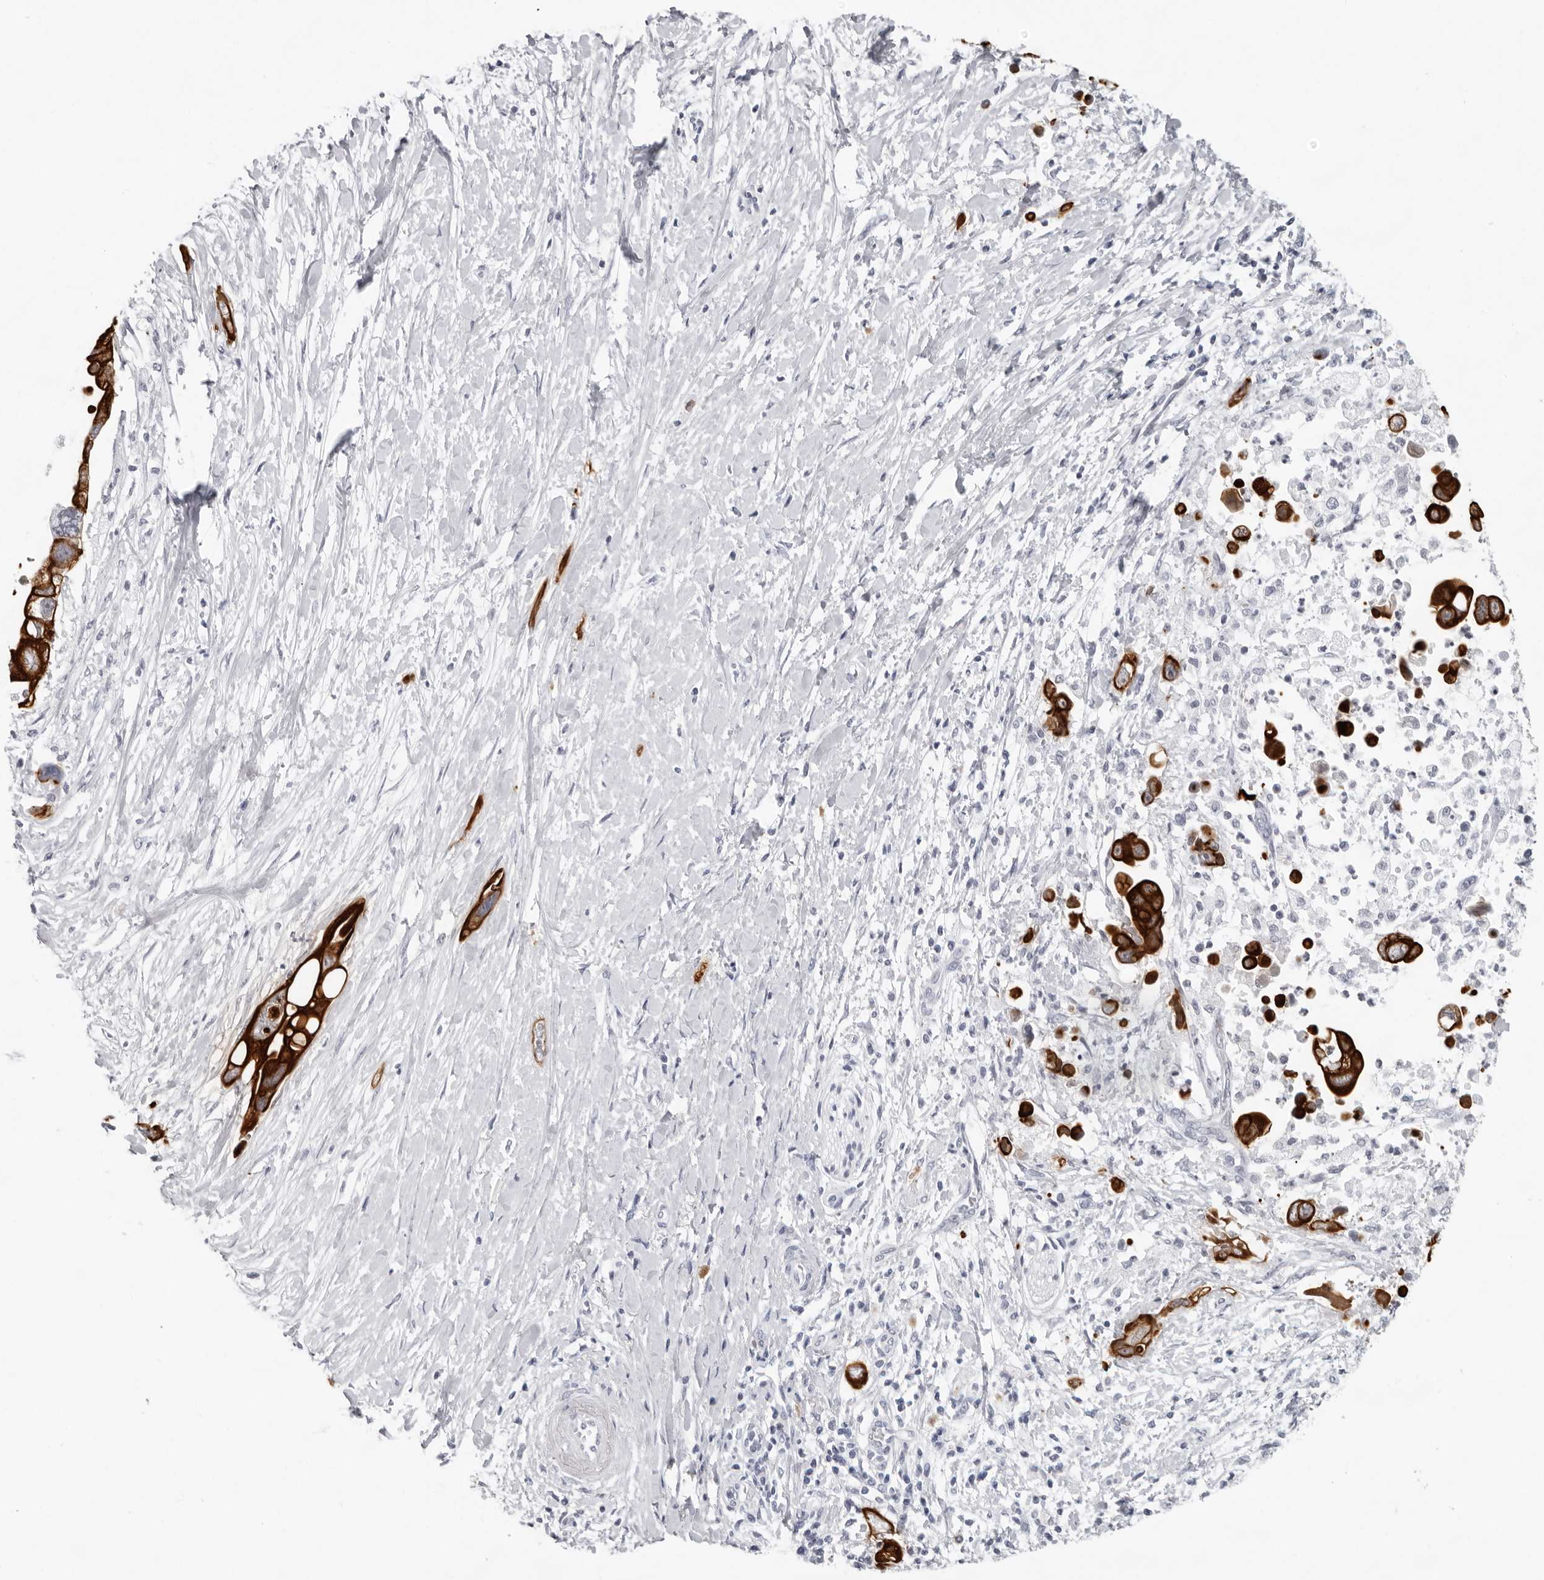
{"staining": {"intensity": "strong", "quantity": ">75%", "location": "cytoplasmic/membranous"}, "tissue": "pancreatic cancer", "cell_type": "Tumor cells", "image_type": "cancer", "snomed": [{"axis": "morphology", "description": "Adenocarcinoma, NOS"}, {"axis": "topography", "description": "Pancreas"}], "caption": "Adenocarcinoma (pancreatic) stained with a protein marker exhibits strong staining in tumor cells.", "gene": "CCDC28B", "patient": {"sex": "female", "age": 72}}